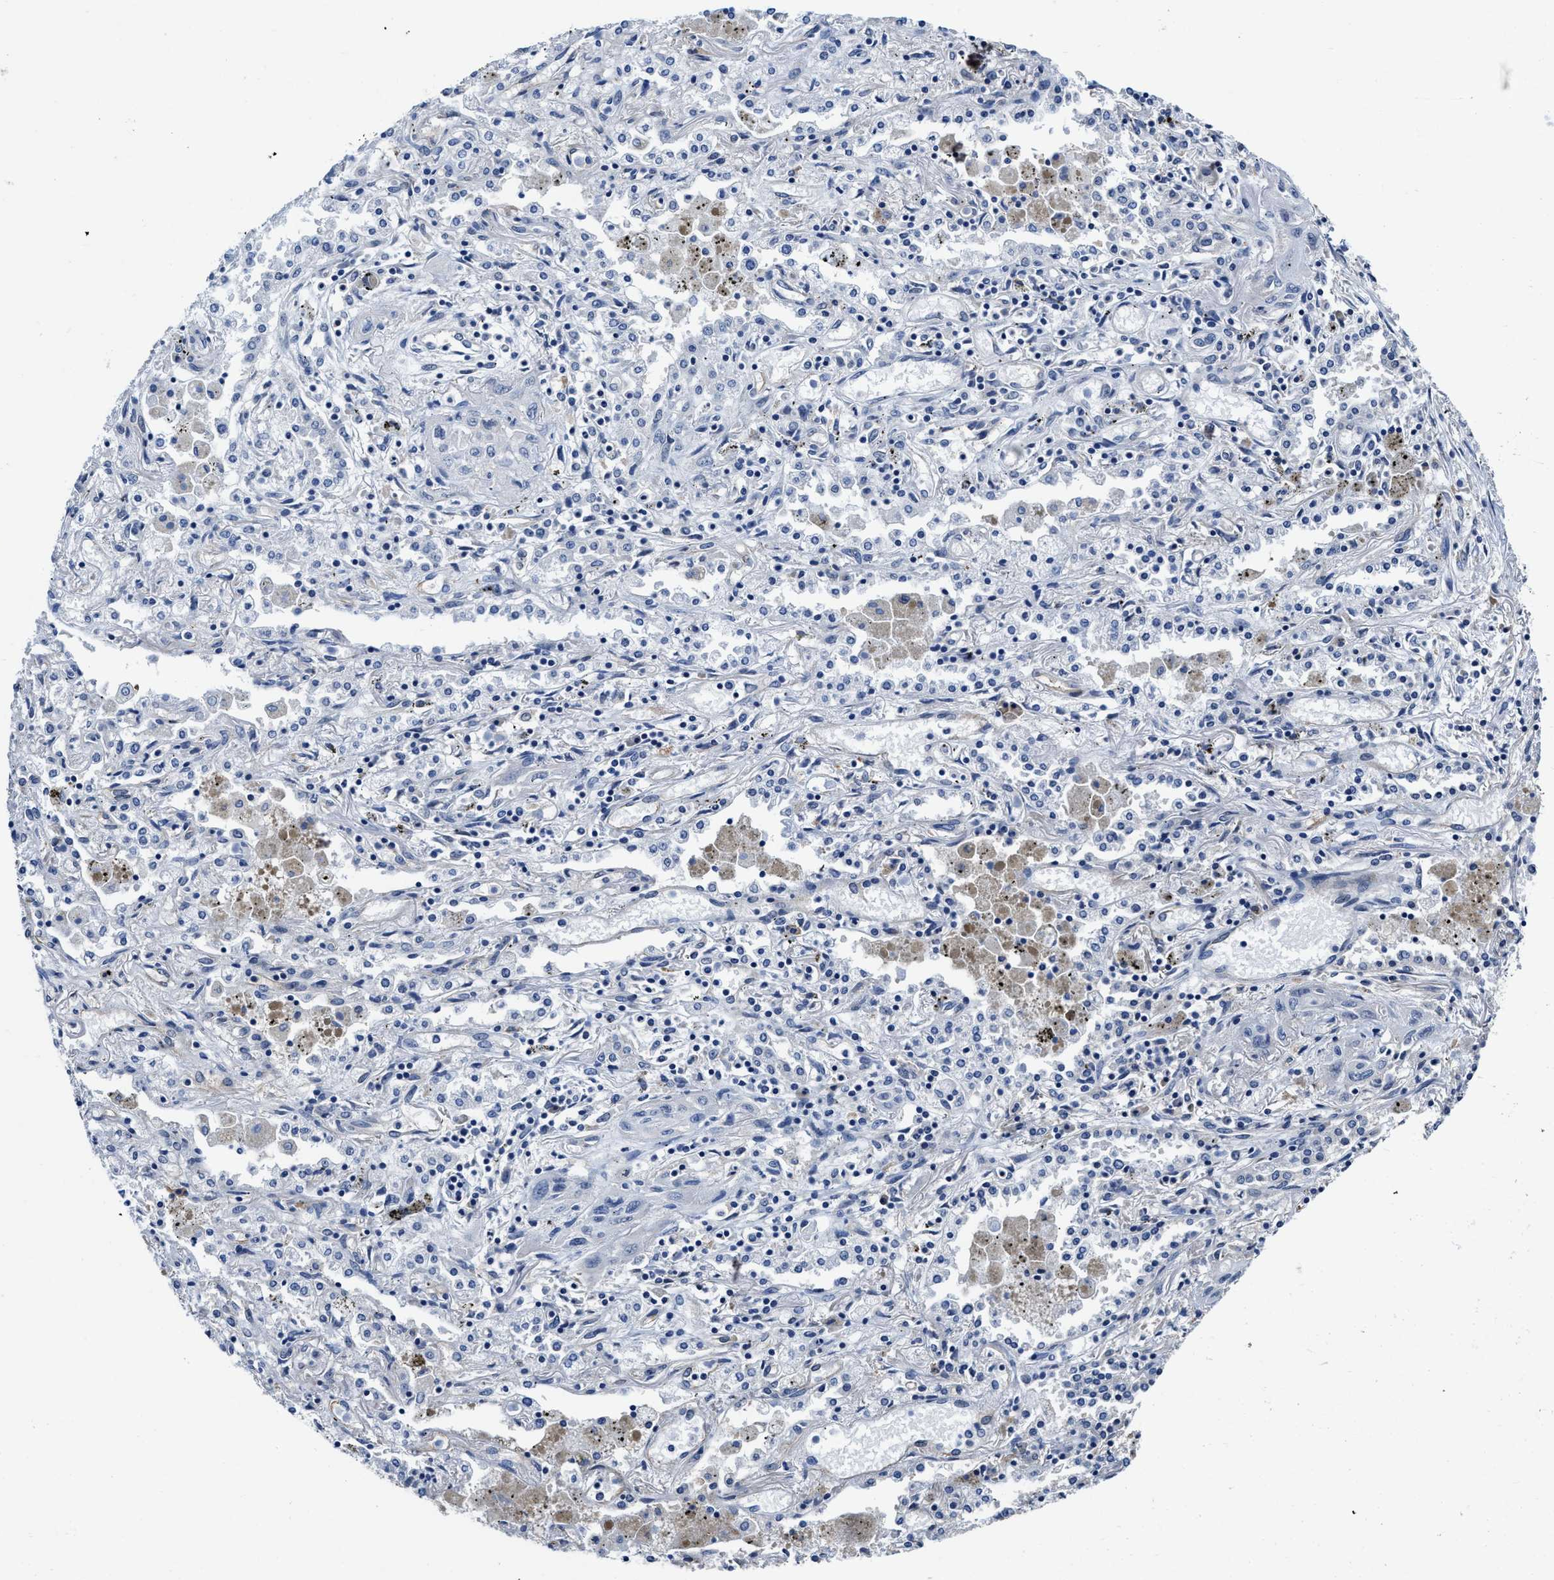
{"staining": {"intensity": "negative", "quantity": "none", "location": "none"}, "tissue": "lung cancer", "cell_type": "Tumor cells", "image_type": "cancer", "snomed": [{"axis": "morphology", "description": "Squamous cell carcinoma, NOS"}, {"axis": "topography", "description": "Lung"}], "caption": "This is a photomicrograph of immunohistochemistry (IHC) staining of lung cancer, which shows no positivity in tumor cells. (DAB (3,3'-diaminobenzidine) IHC, high magnification).", "gene": "C22orf42", "patient": {"sex": "female", "age": 47}}